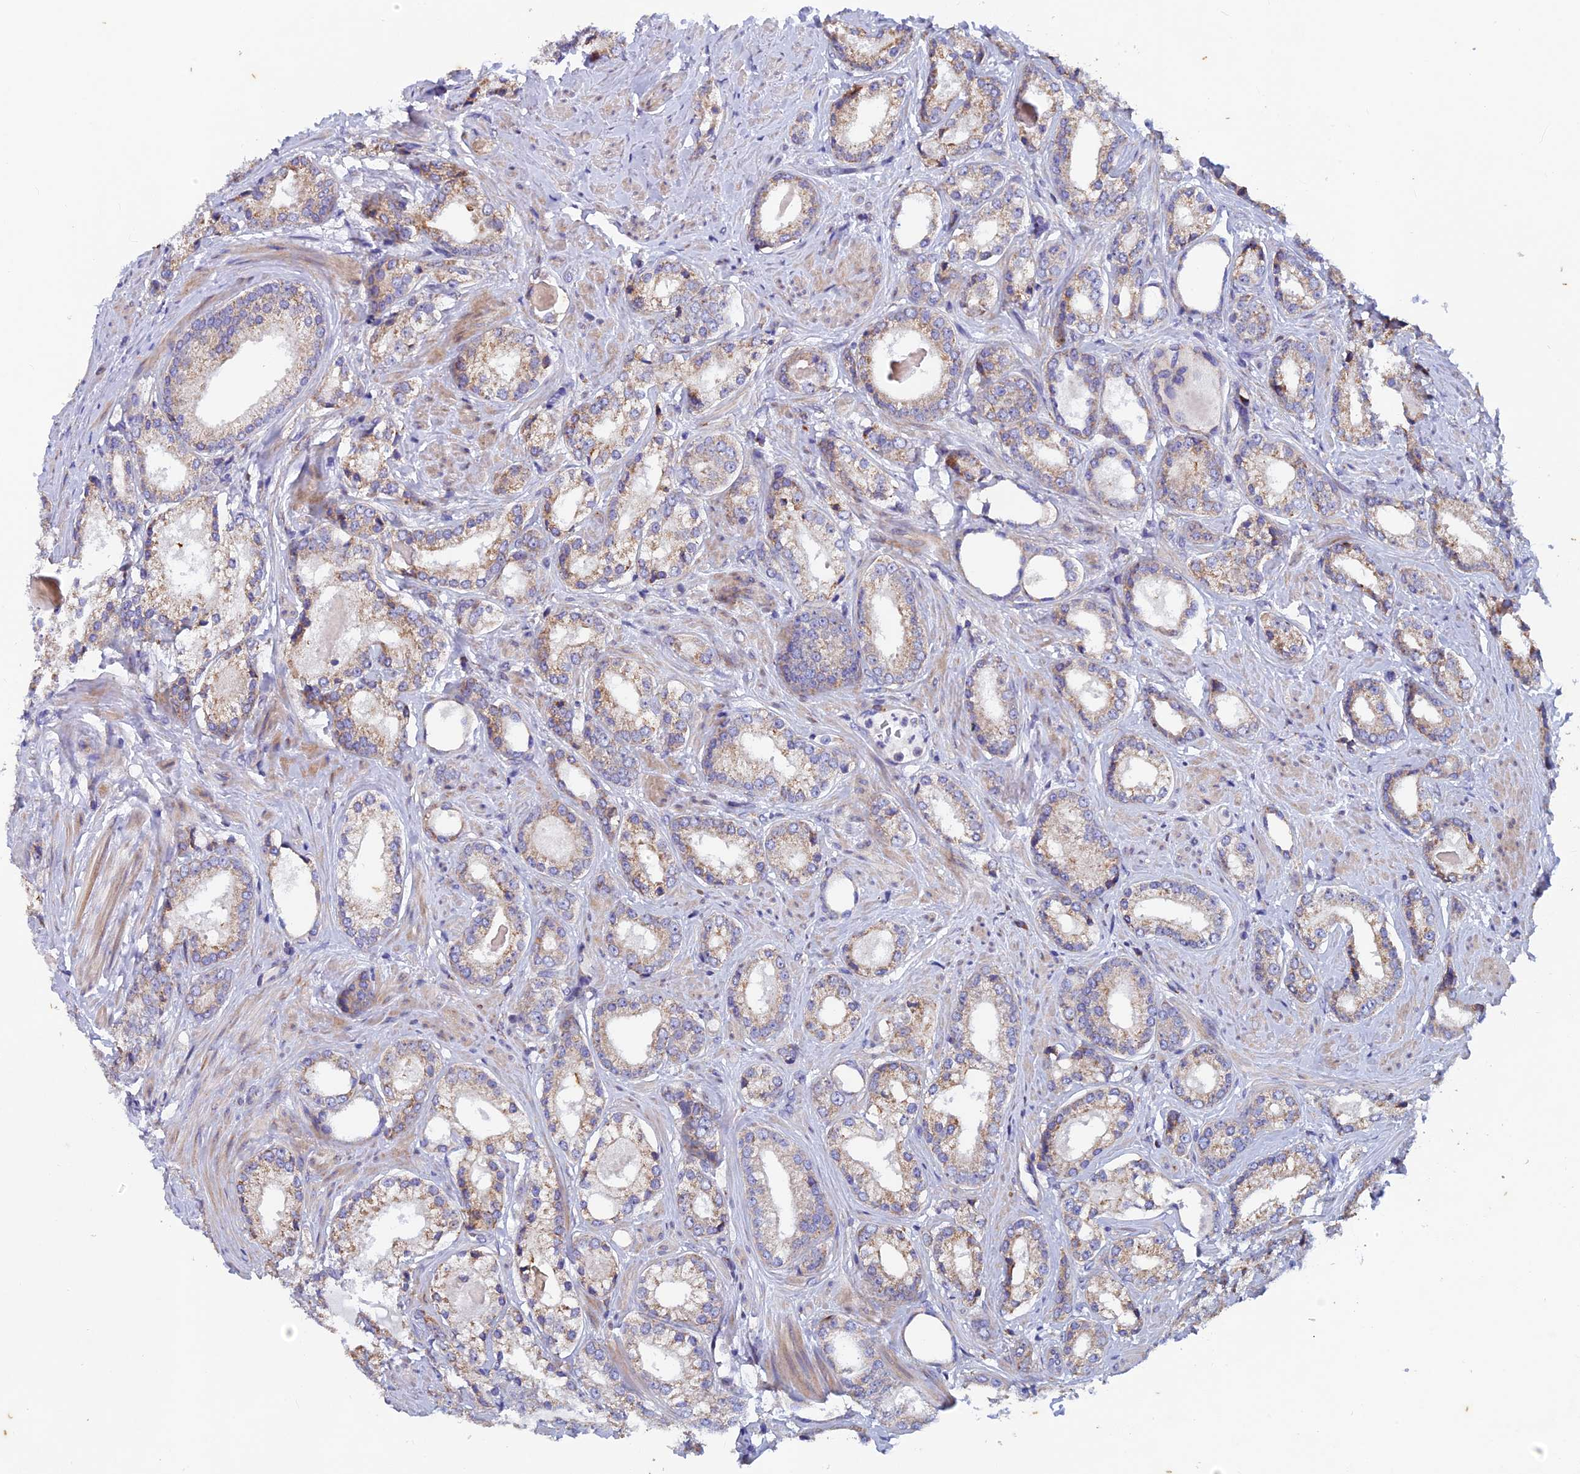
{"staining": {"intensity": "weak", "quantity": "25%-75%", "location": "cytoplasmic/membranous"}, "tissue": "prostate cancer", "cell_type": "Tumor cells", "image_type": "cancer", "snomed": [{"axis": "morphology", "description": "Adenocarcinoma, Low grade"}, {"axis": "topography", "description": "Prostate"}], "caption": "Human prostate cancer (adenocarcinoma (low-grade)) stained with a brown dye displays weak cytoplasmic/membranous positive expression in approximately 25%-75% of tumor cells.", "gene": "AP4S1", "patient": {"sex": "male", "age": 68}}